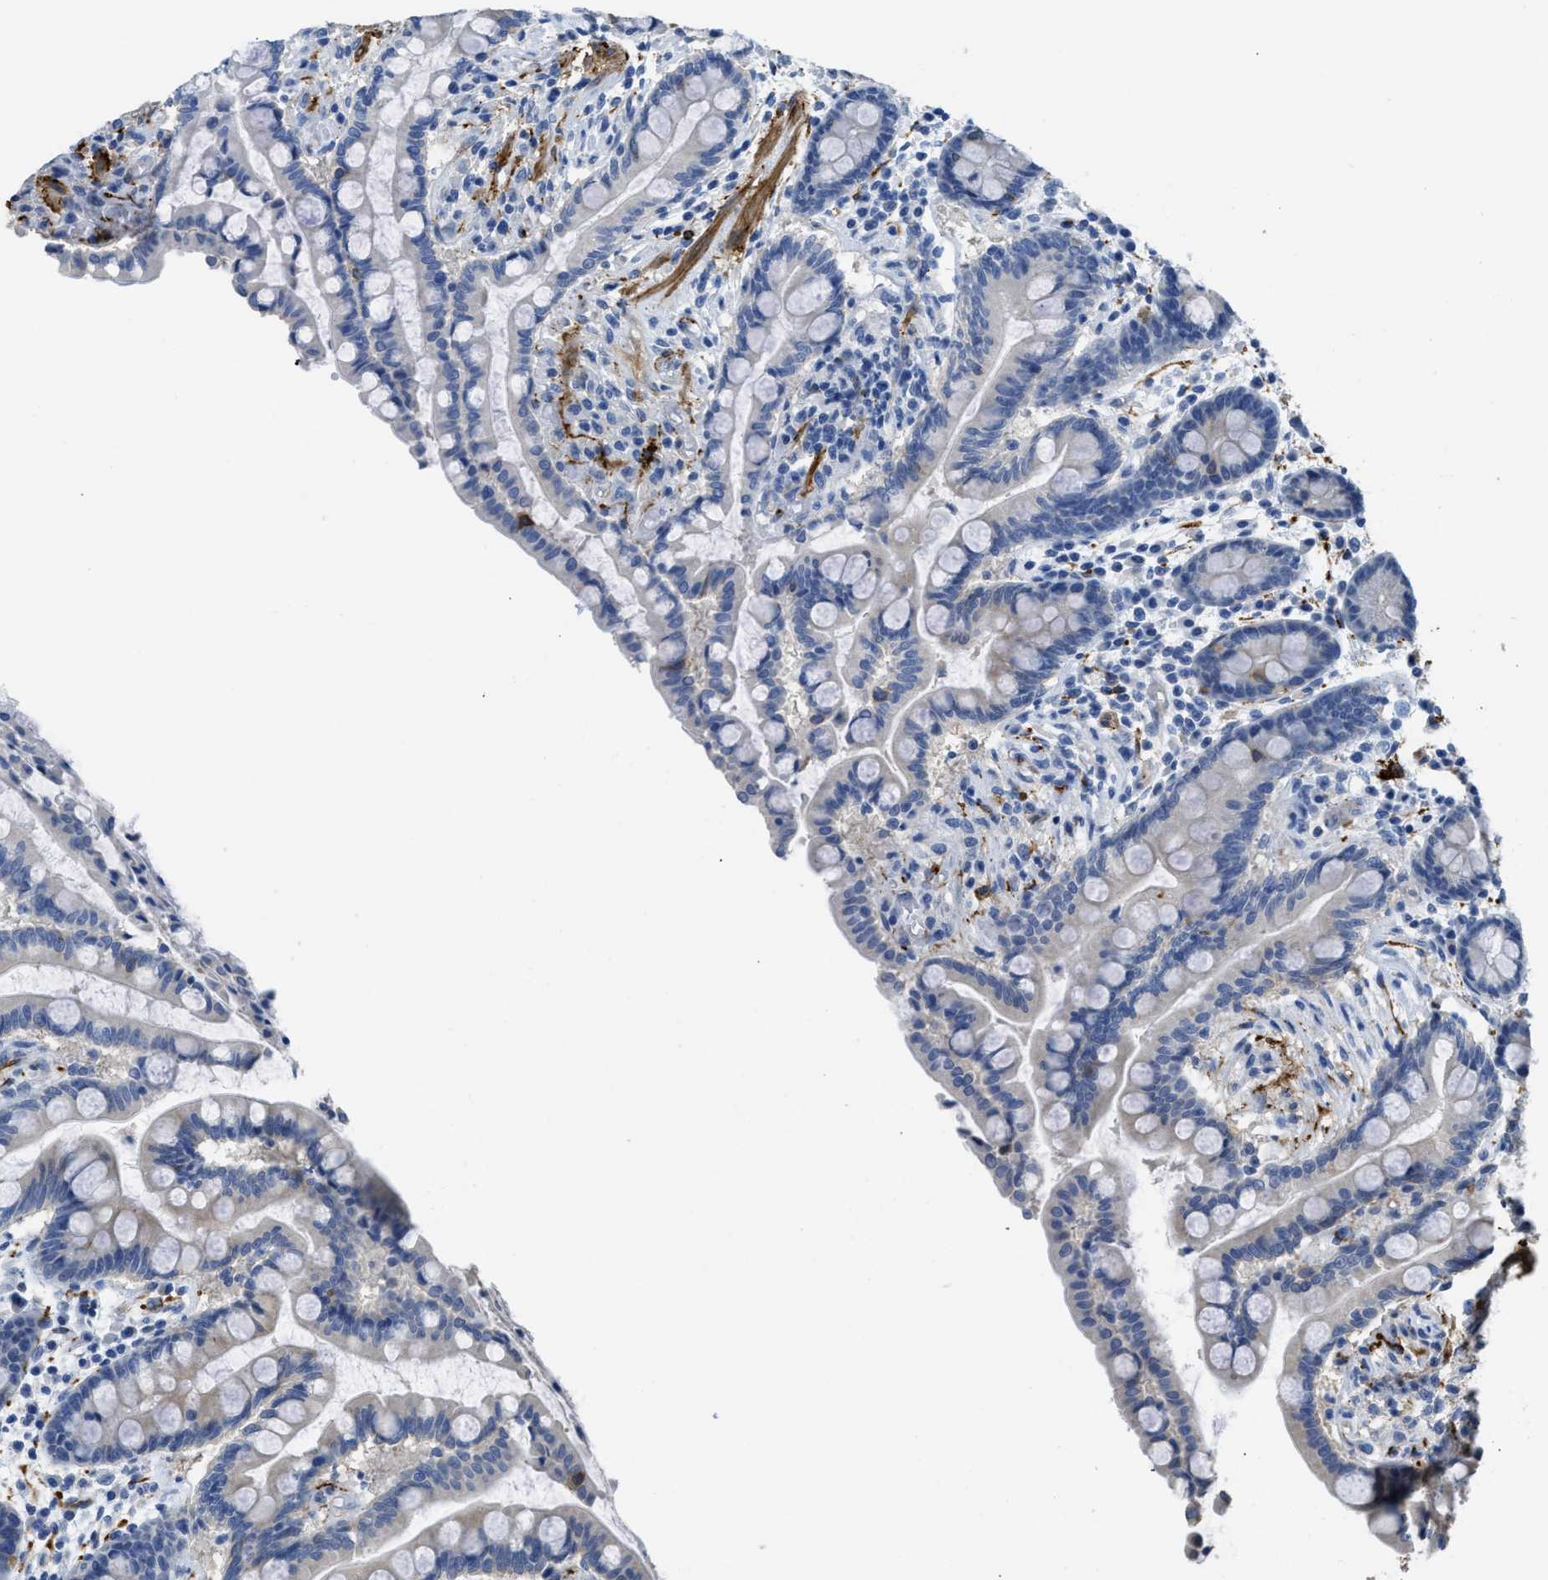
{"staining": {"intensity": "weak", "quantity": "25%-75%", "location": "cytoplasmic/membranous"}, "tissue": "colon", "cell_type": "Endothelial cells", "image_type": "normal", "snomed": [{"axis": "morphology", "description": "Normal tissue, NOS"}, {"axis": "topography", "description": "Colon"}], "caption": "Protein staining of normal colon exhibits weak cytoplasmic/membranous staining in approximately 25%-75% of endothelial cells.", "gene": "ZSWIM5", "patient": {"sex": "male", "age": 73}}